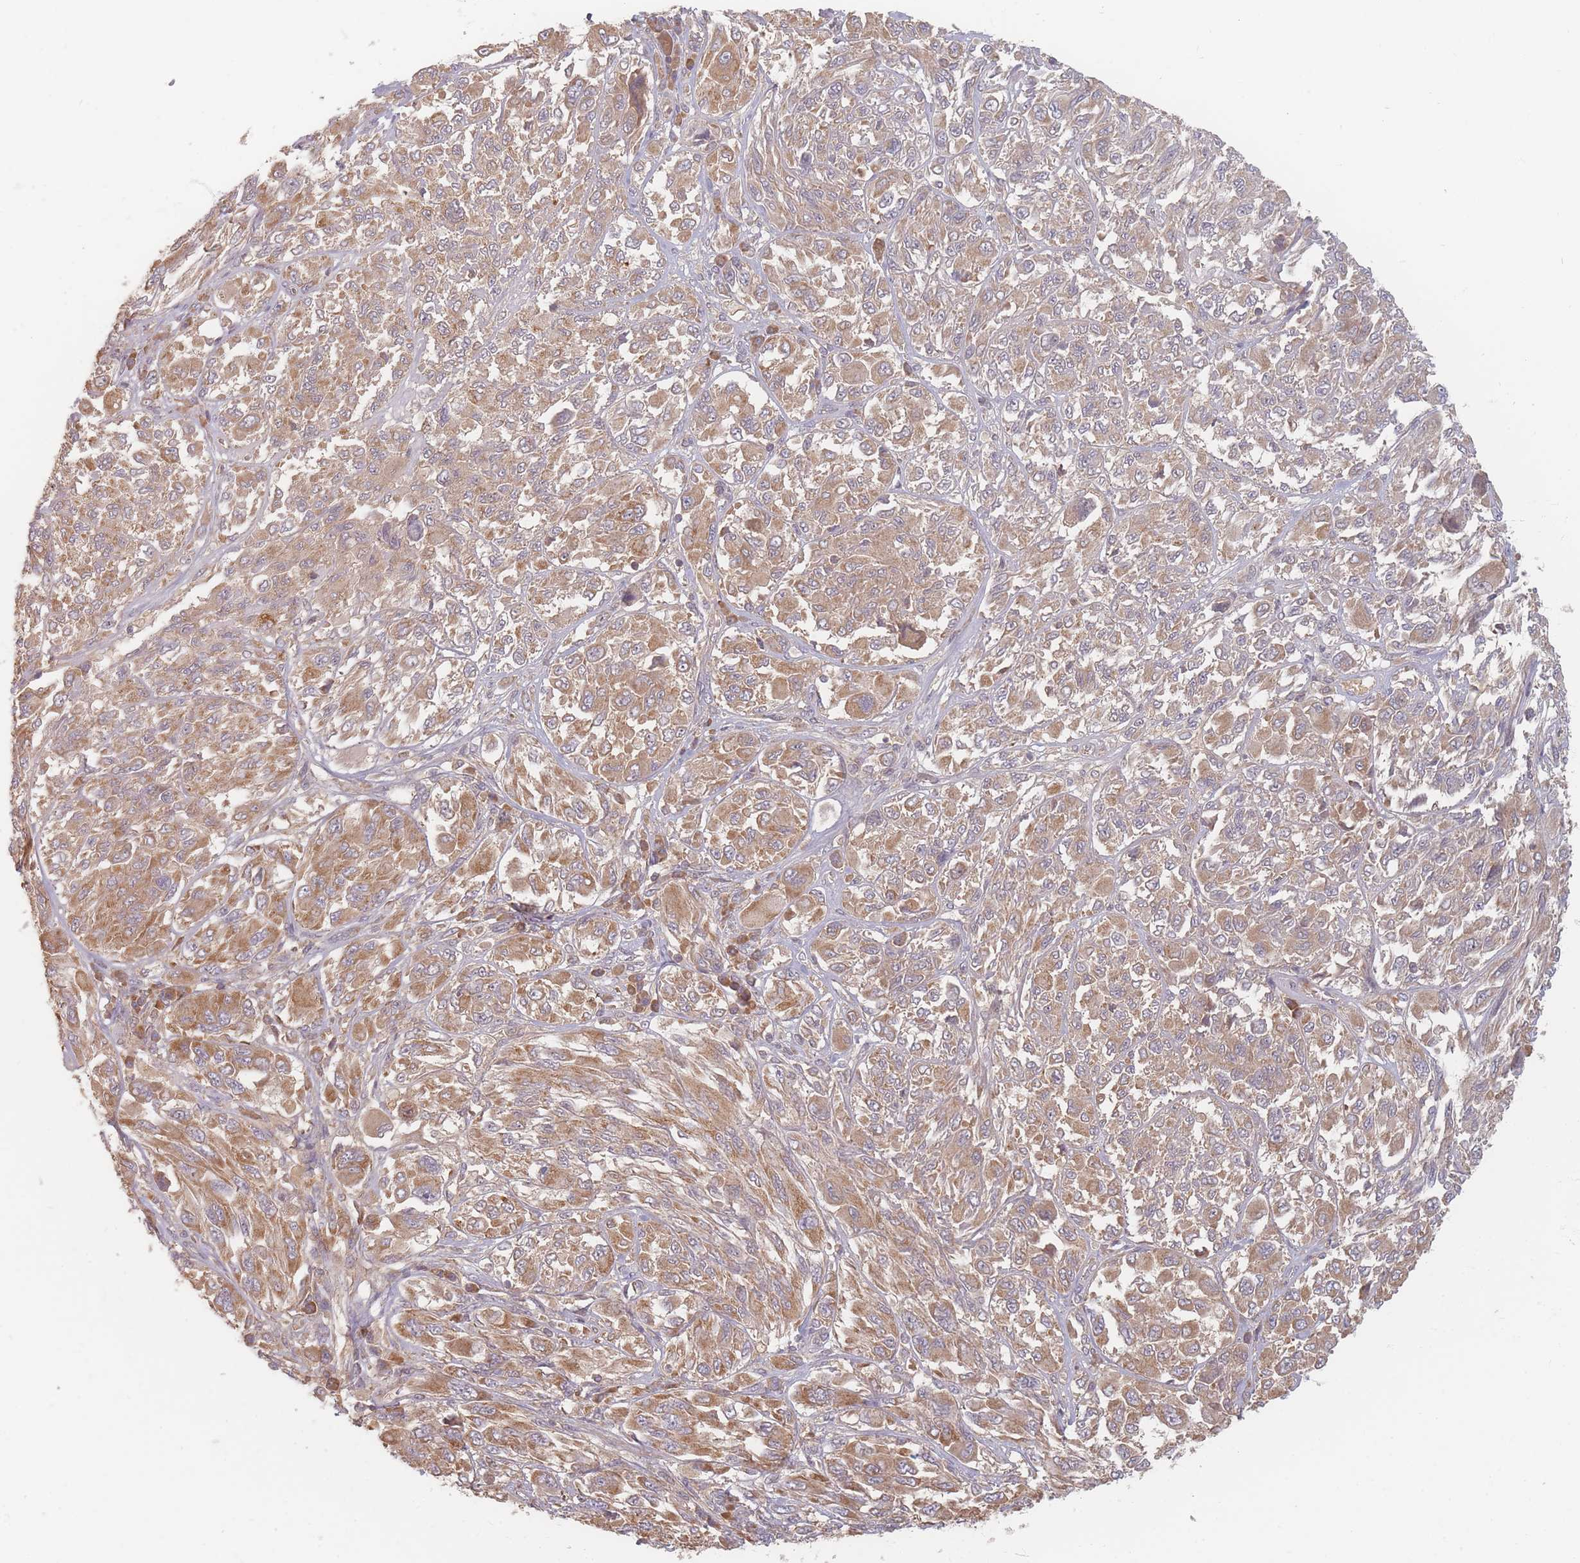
{"staining": {"intensity": "moderate", "quantity": ">75%", "location": "cytoplasmic/membranous"}, "tissue": "melanoma", "cell_type": "Tumor cells", "image_type": "cancer", "snomed": [{"axis": "morphology", "description": "Malignant melanoma, NOS"}, {"axis": "topography", "description": "Skin"}], "caption": "Tumor cells reveal medium levels of moderate cytoplasmic/membranous staining in approximately >75% of cells in human melanoma. (DAB (3,3'-diaminobenzidine) IHC with brightfield microscopy, high magnification).", "gene": "SLC35F3", "patient": {"sex": "female", "age": 91}}